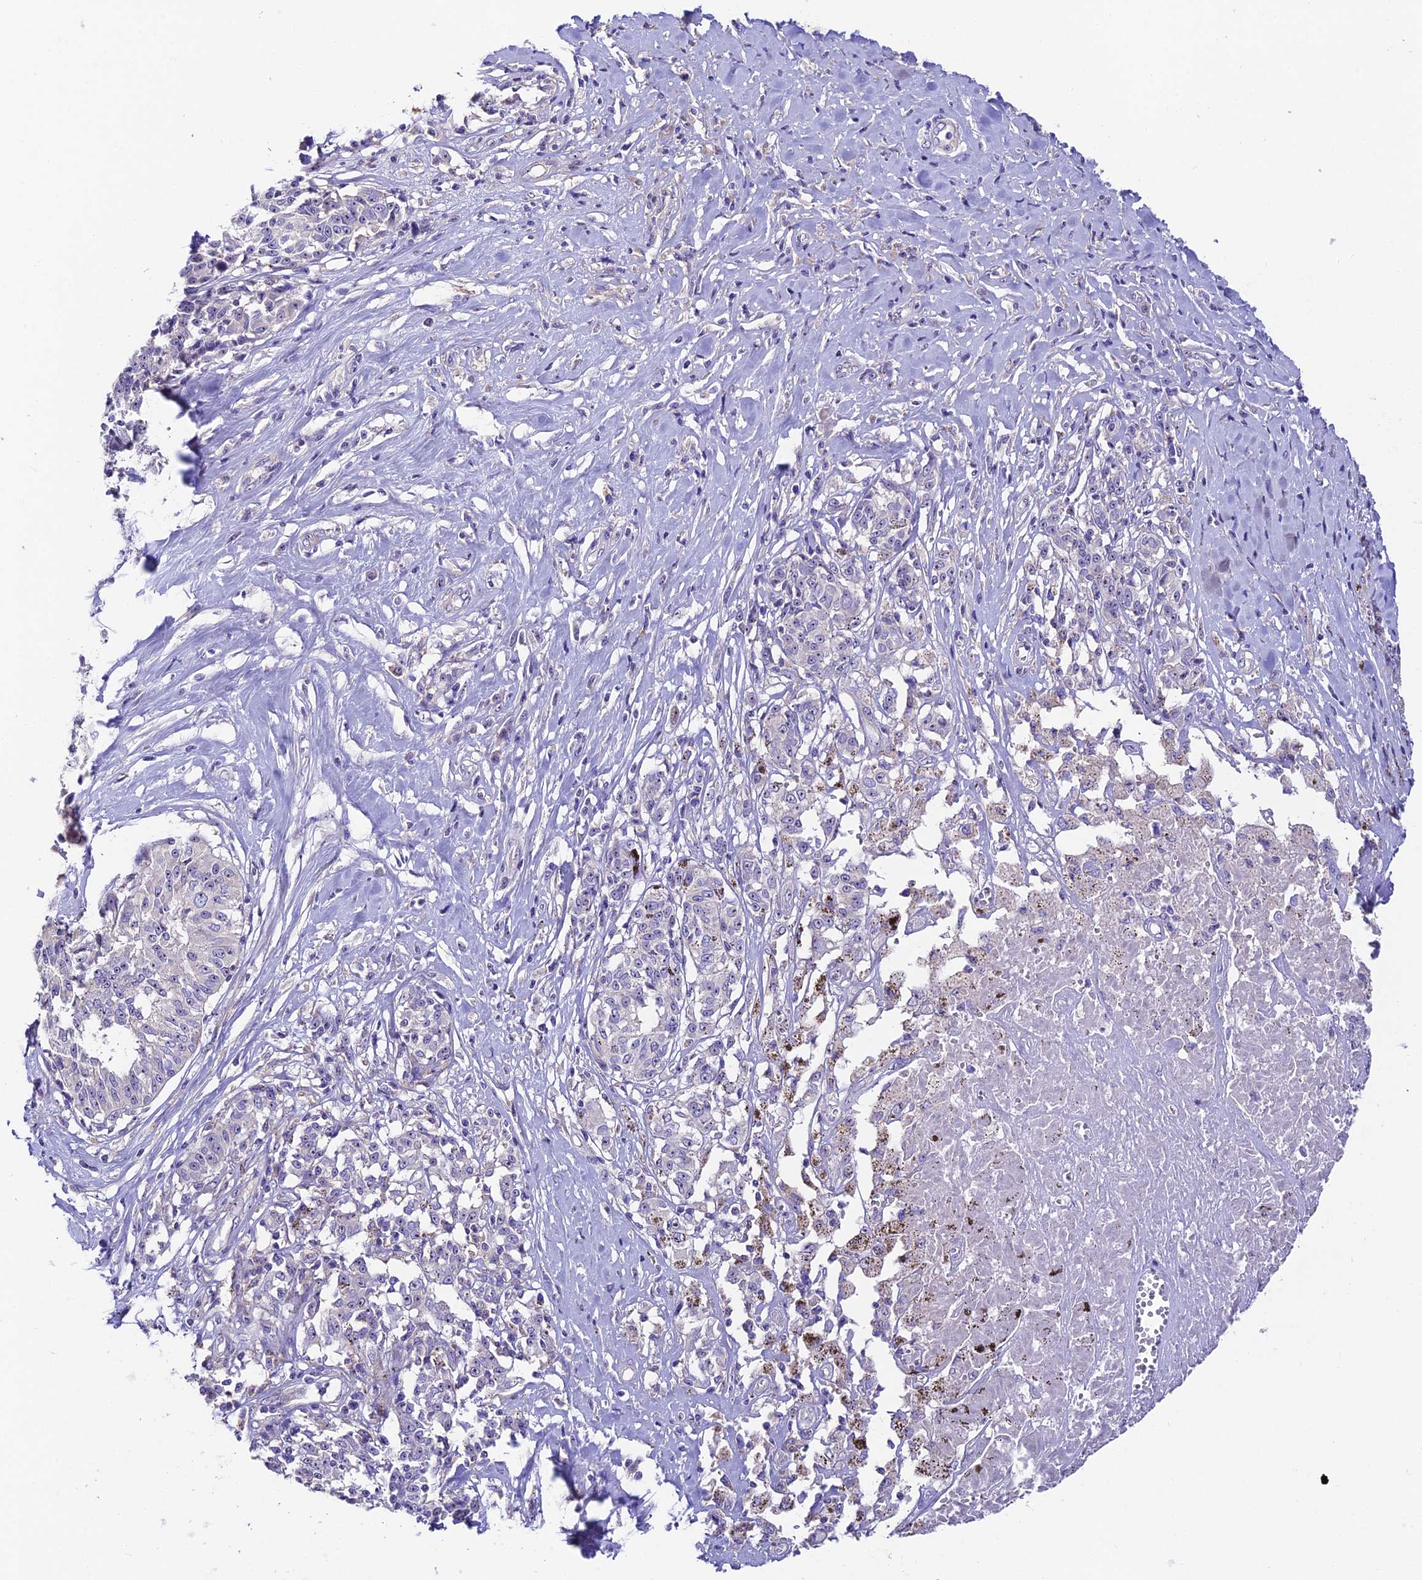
{"staining": {"intensity": "negative", "quantity": "none", "location": "none"}, "tissue": "melanoma", "cell_type": "Tumor cells", "image_type": "cancer", "snomed": [{"axis": "morphology", "description": "Malignant melanoma, NOS"}, {"axis": "topography", "description": "Skin"}], "caption": "This micrograph is of melanoma stained with IHC to label a protein in brown with the nuclei are counter-stained blue. There is no expression in tumor cells. (DAB (3,3'-diaminobenzidine) immunohistochemistry visualized using brightfield microscopy, high magnification).", "gene": "DUSP29", "patient": {"sex": "female", "age": 72}}